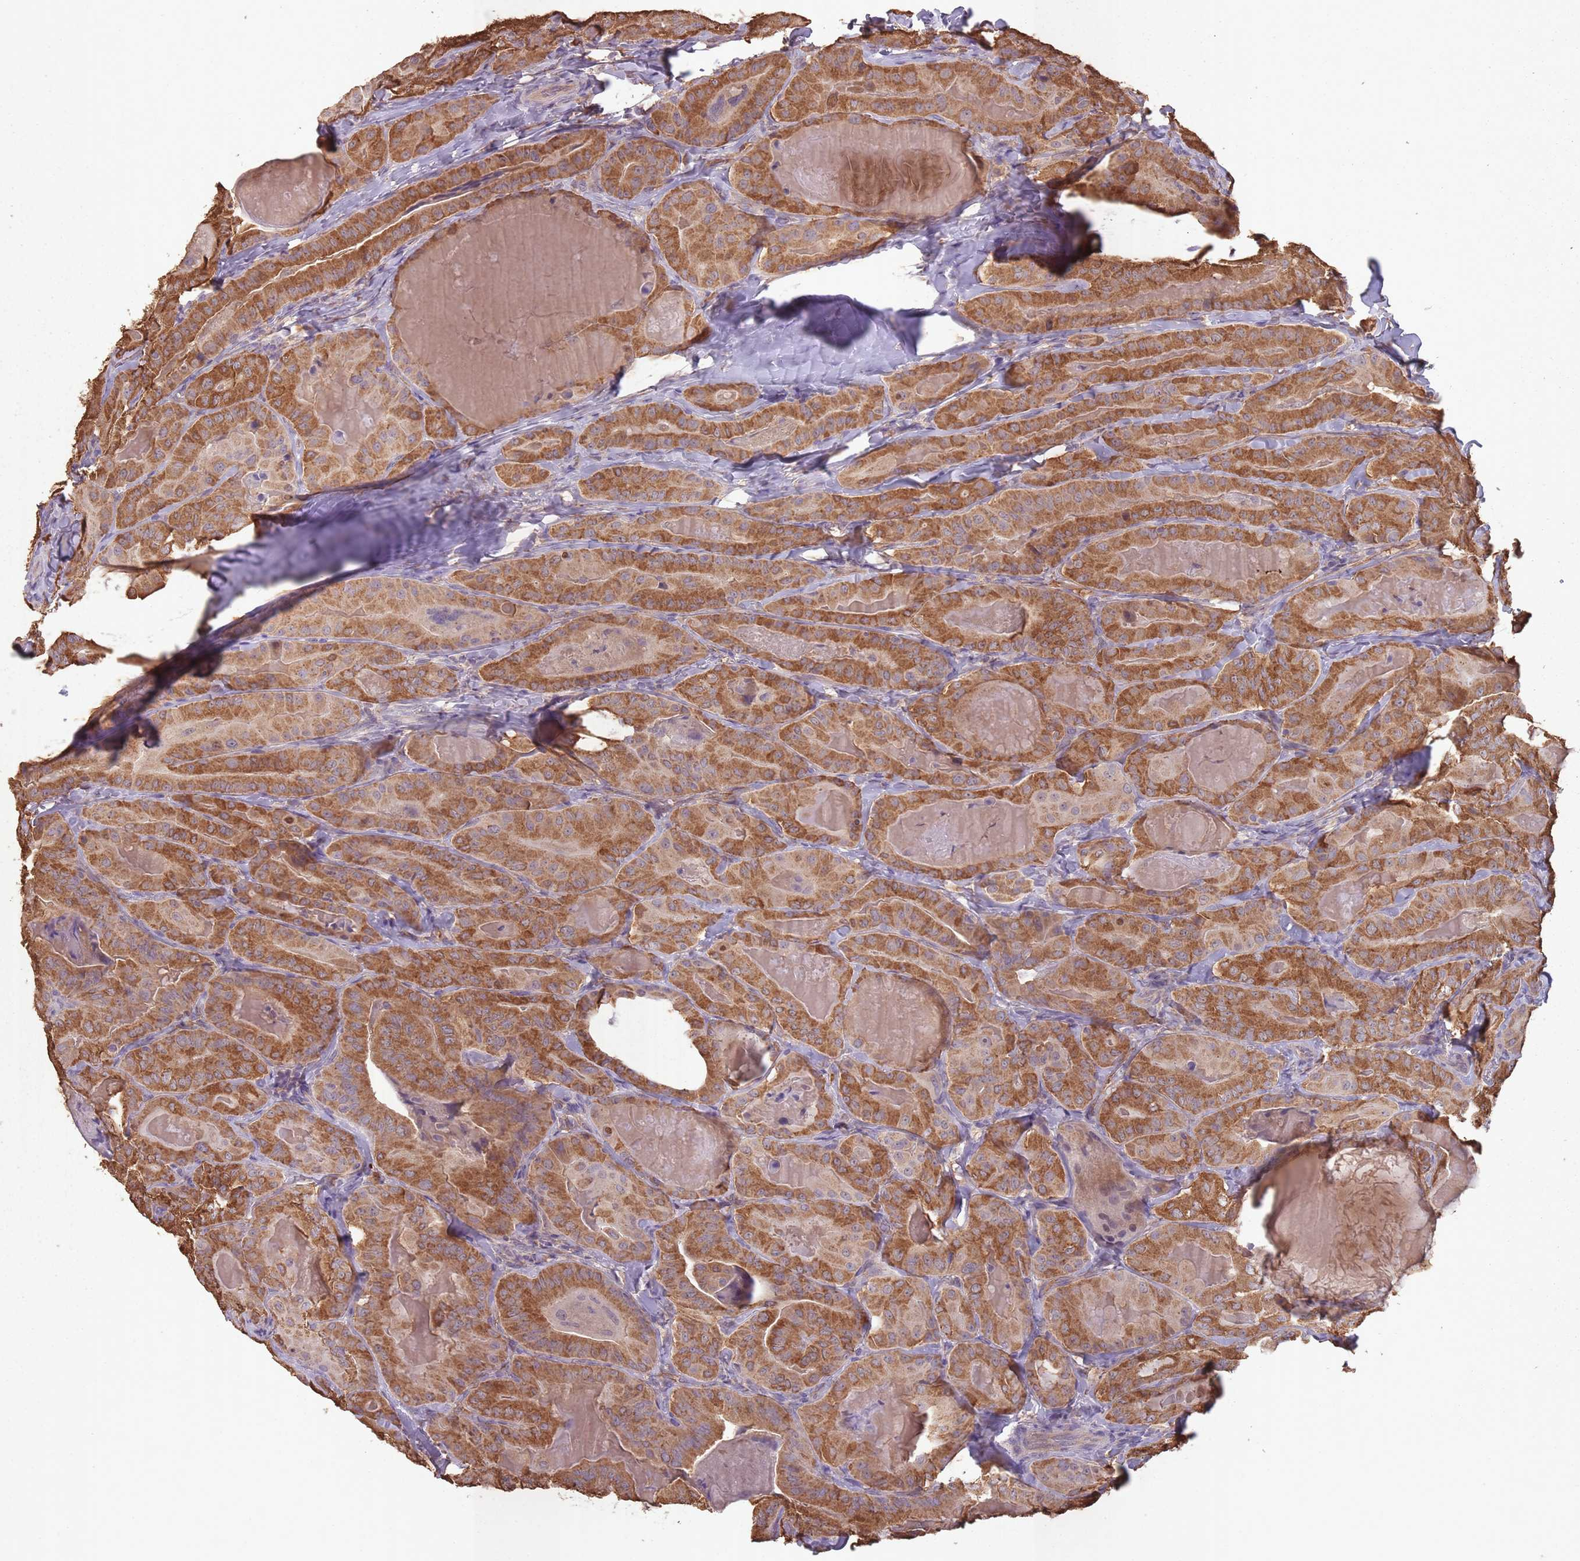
{"staining": {"intensity": "strong", "quantity": ">75%", "location": "cytoplasmic/membranous"}, "tissue": "thyroid cancer", "cell_type": "Tumor cells", "image_type": "cancer", "snomed": [{"axis": "morphology", "description": "Papillary adenocarcinoma, NOS"}, {"axis": "topography", "description": "Thyroid gland"}], "caption": "This is a photomicrograph of immunohistochemistry (IHC) staining of thyroid papillary adenocarcinoma, which shows strong staining in the cytoplasmic/membranous of tumor cells.", "gene": "SANBR", "patient": {"sex": "female", "age": 68}}